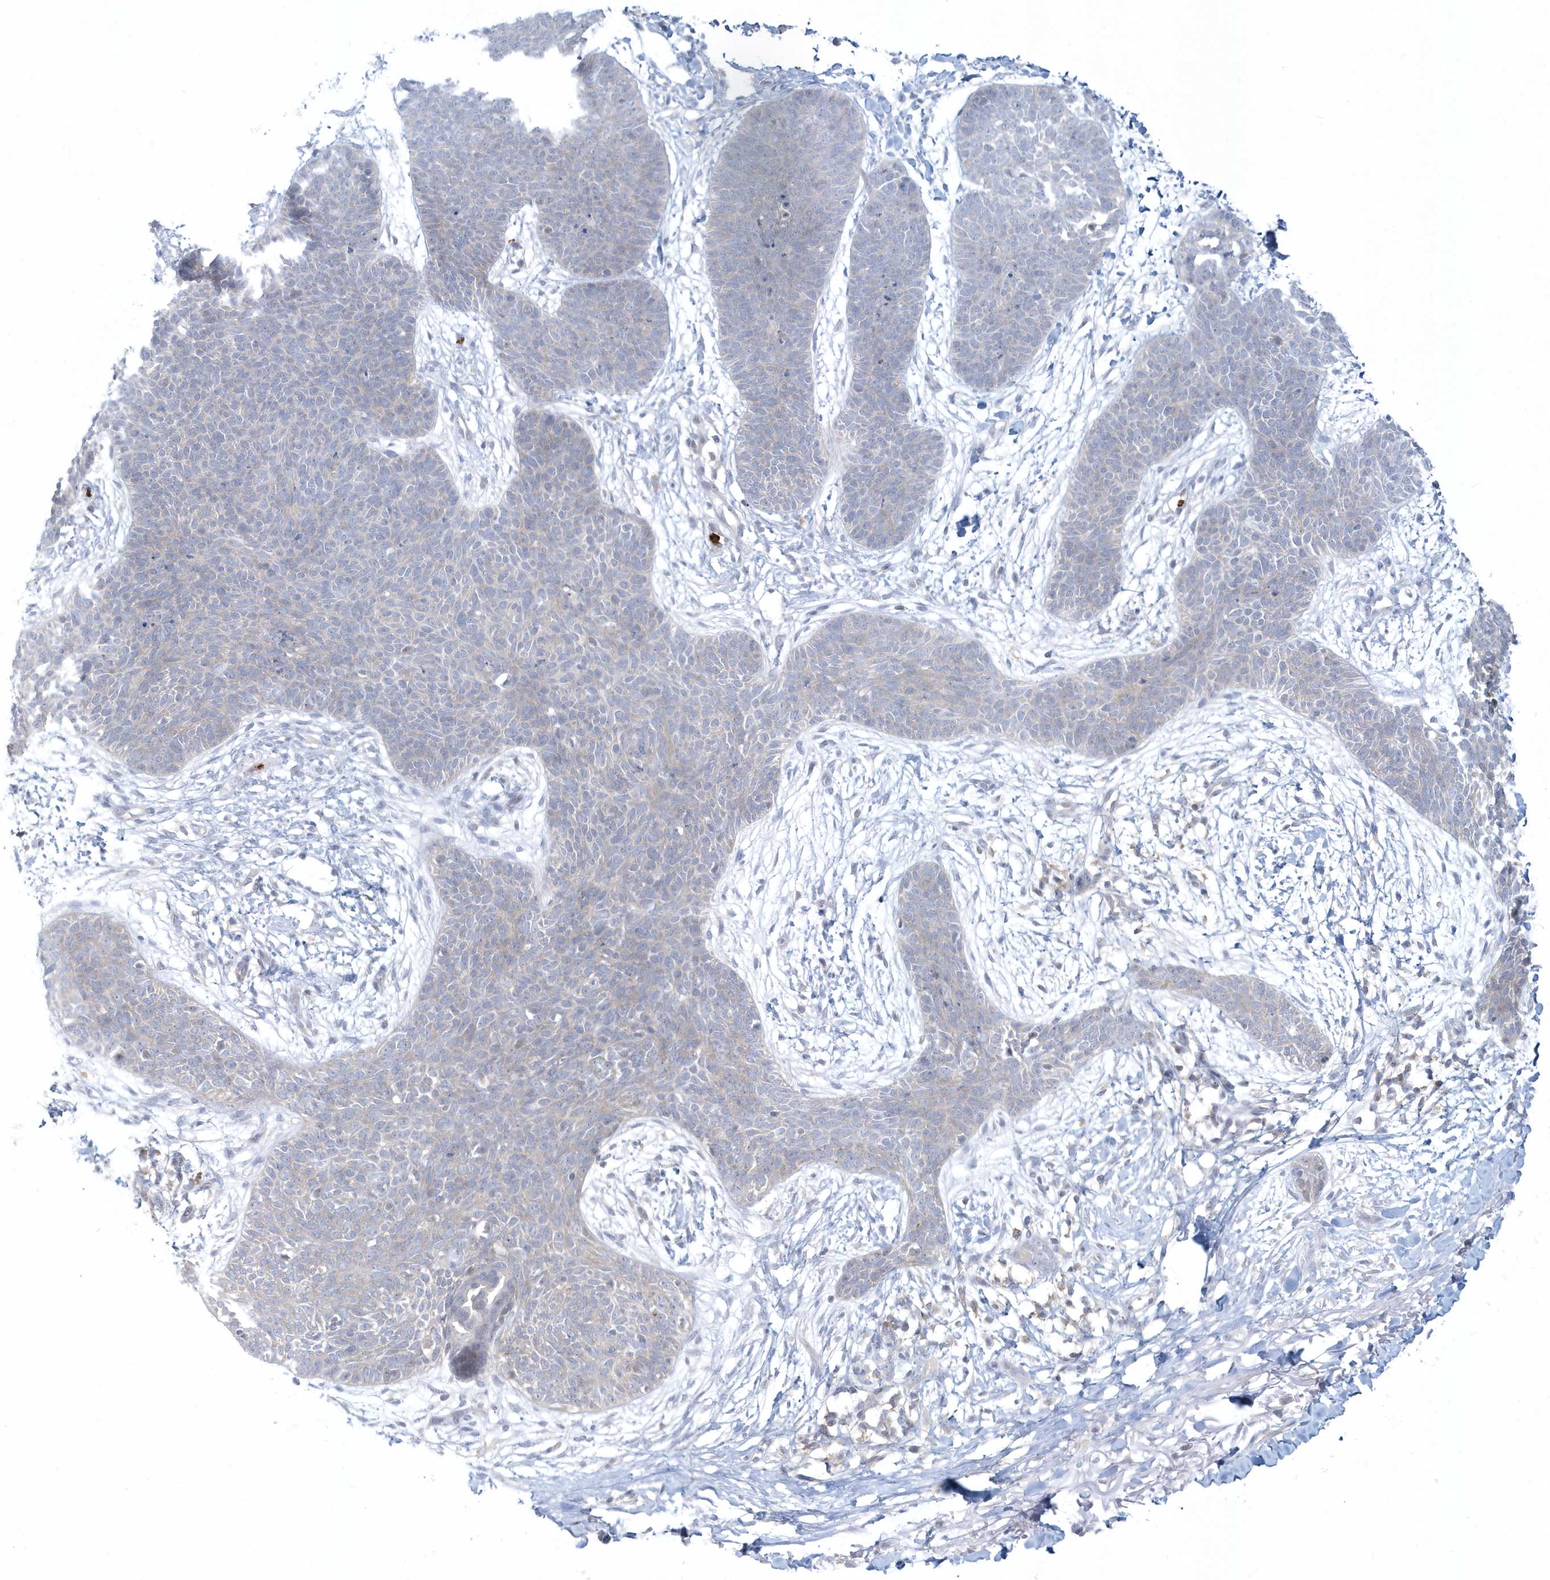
{"staining": {"intensity": "negative", "quantity": "none", "location": "none"}, "tissue": "skin cancer", "cell_type": "Tumor cells", "image_type": "cancer", "snomed": [{"axis": "morphology", "description": "Basal cell carcinoma"}, {"axis": "topography", "description": "Skin"}], "caption": "The micrograph shows no staining of tumor cells in skin cancer.", "gene": "RNF7", "patient": {"sex": "male", "age": 85}}